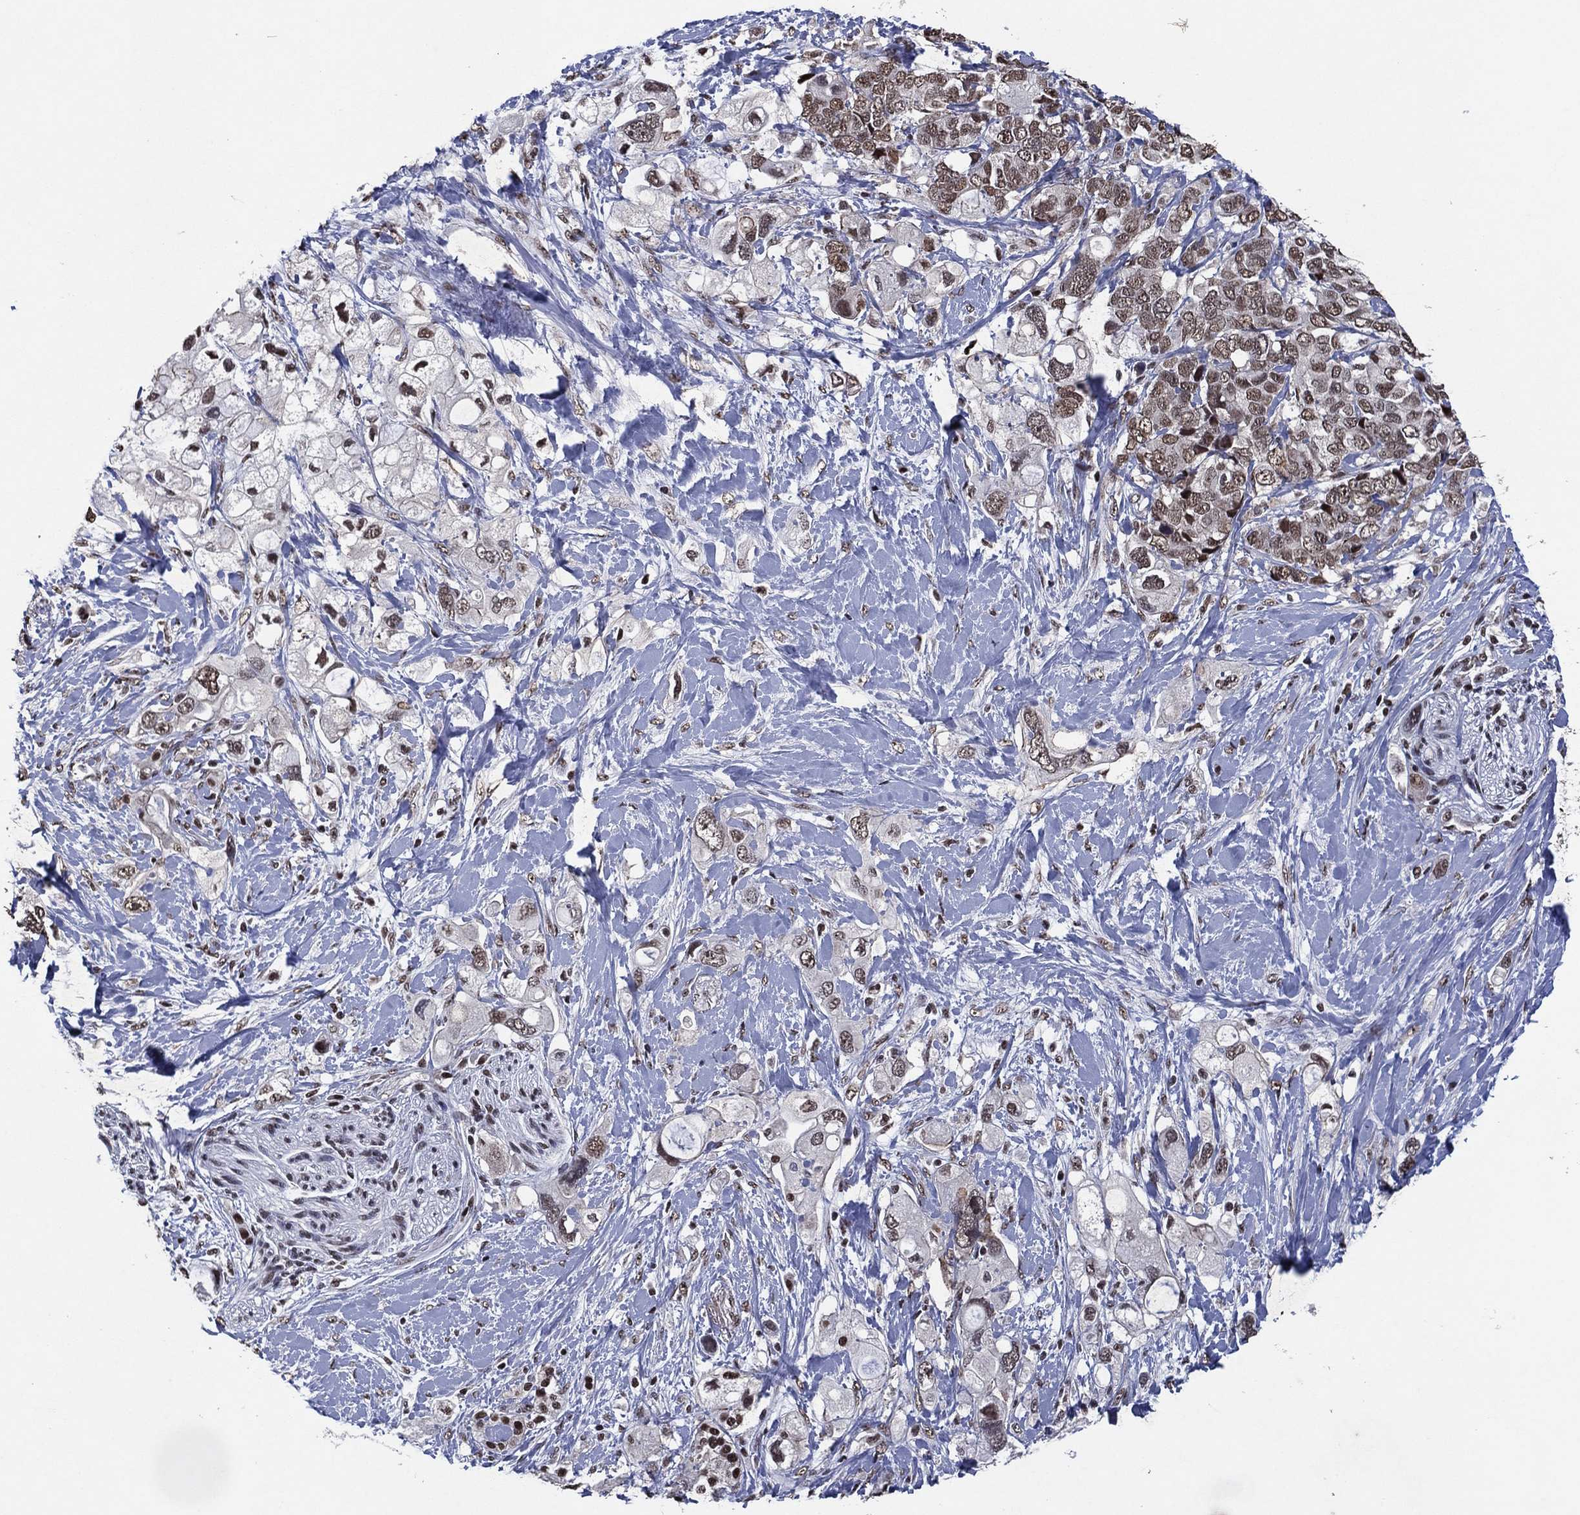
{"staining": {"intensity": "moderate", "quantity": "25%-75%", "location": "nuclear"}, "tissue": "pancreatic cancer", "cell_type": "Tumor cells", "image_type": "cancer", "snomed": [{"axis": "morphology", "description": "Adenocarcinoma, NOS"}, {"axis": "topography", "description": "Pancreas"}], "caption": "Moderate nuclear positivity for a protein is present in about 25%-75% of tumor cells of pancreatic cancer using IHC.", "gene": "ZBTB42", "patient": {"sex": "female", "age": 56}}